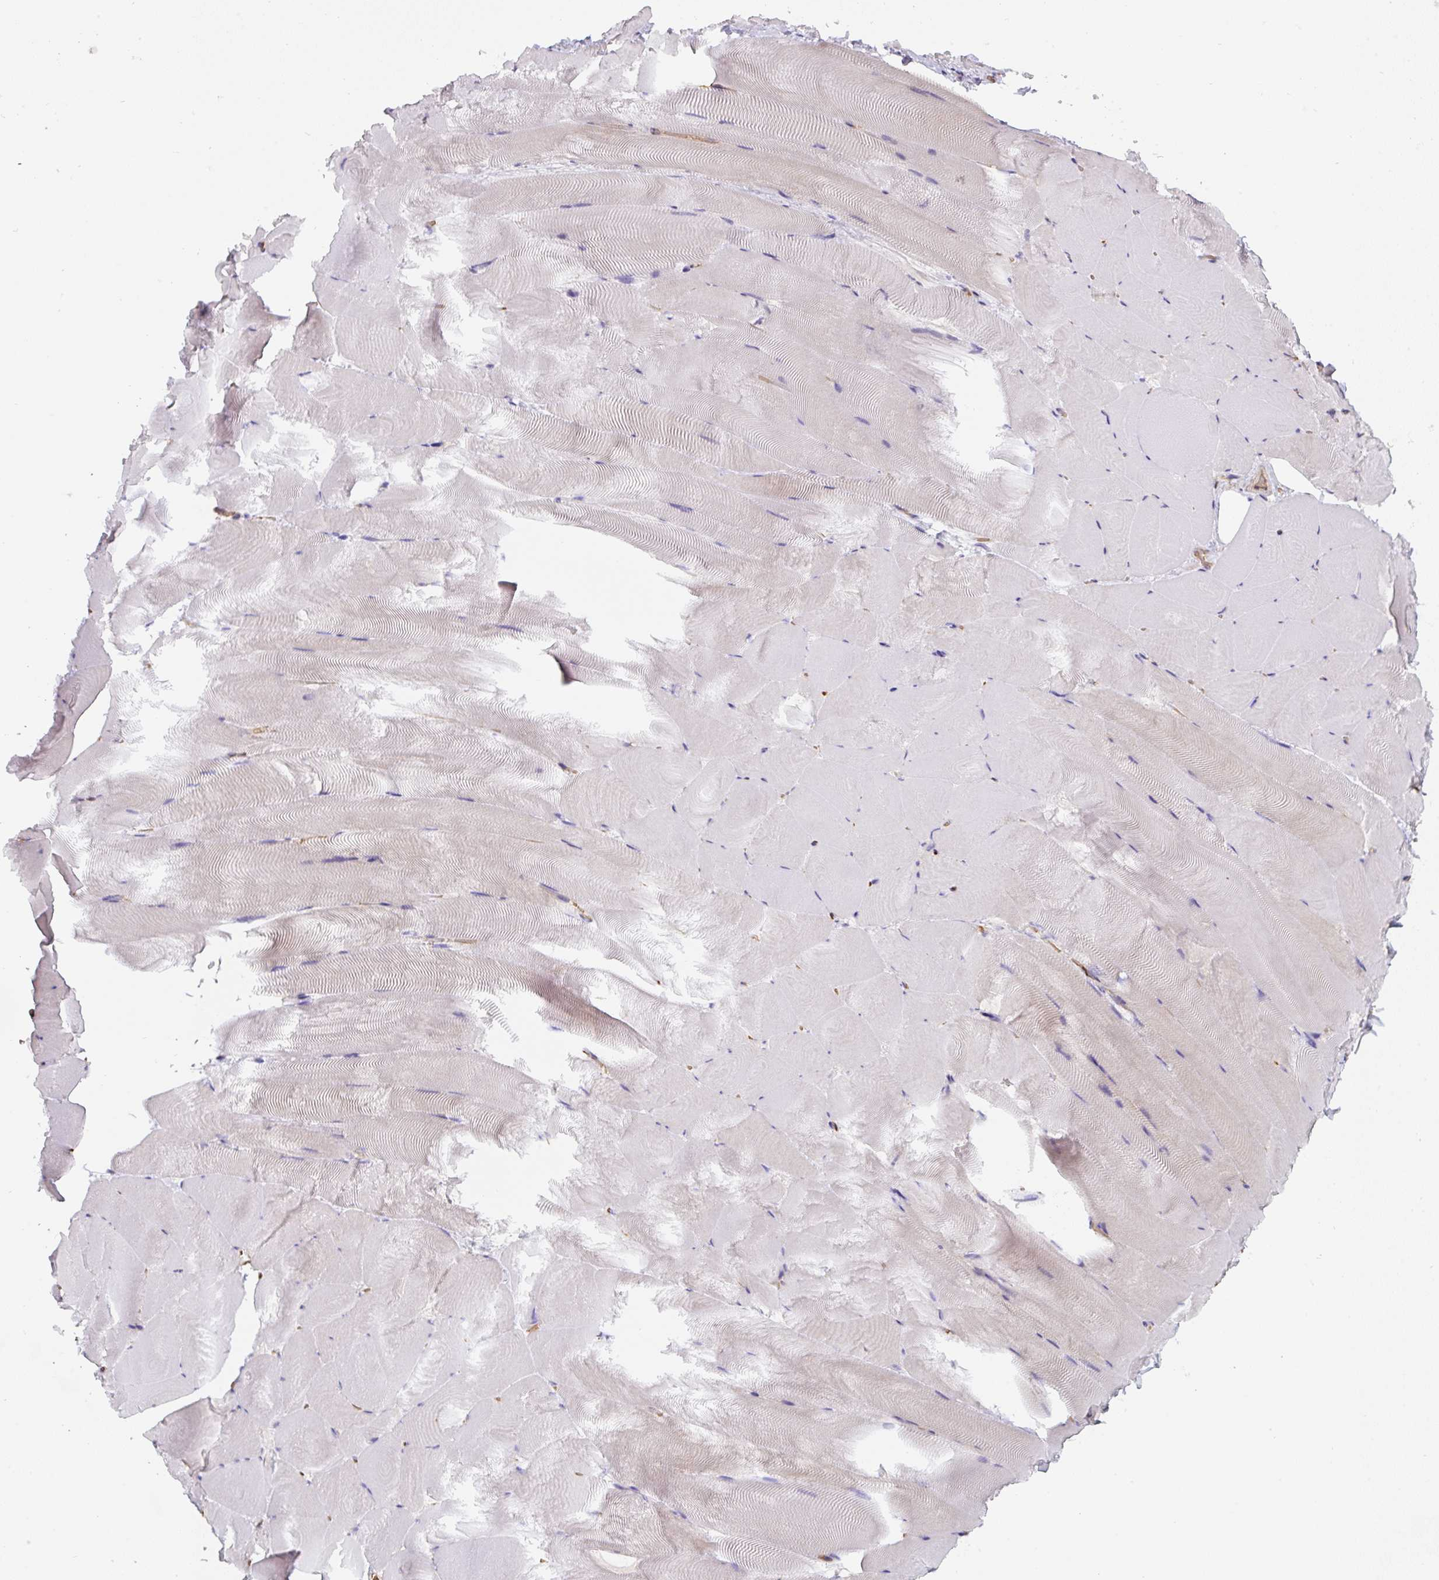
{"staining": {"intensity": "negative", "quantity": "none", "location": "none"}, "tissue": "skeletal muscle", "cell_type": "Myocytes", "image_type": "normal", "snomed": [{"axis": "morphology", "description": "Normal tissue, NOS"}, {"axis": "topography", "description": "Skeletal muscle"}], "caption": "The photomicrograph displays no staining of myocytes in unremarkable skeletal muscle. Brightfield microscopy of immunohistochemistry (IHC) stained with DAB (brown) and hematoxylin (blue), captured at high magnification.", "gene": "ST13", "patient": {"sex": "female", "age": 64}}